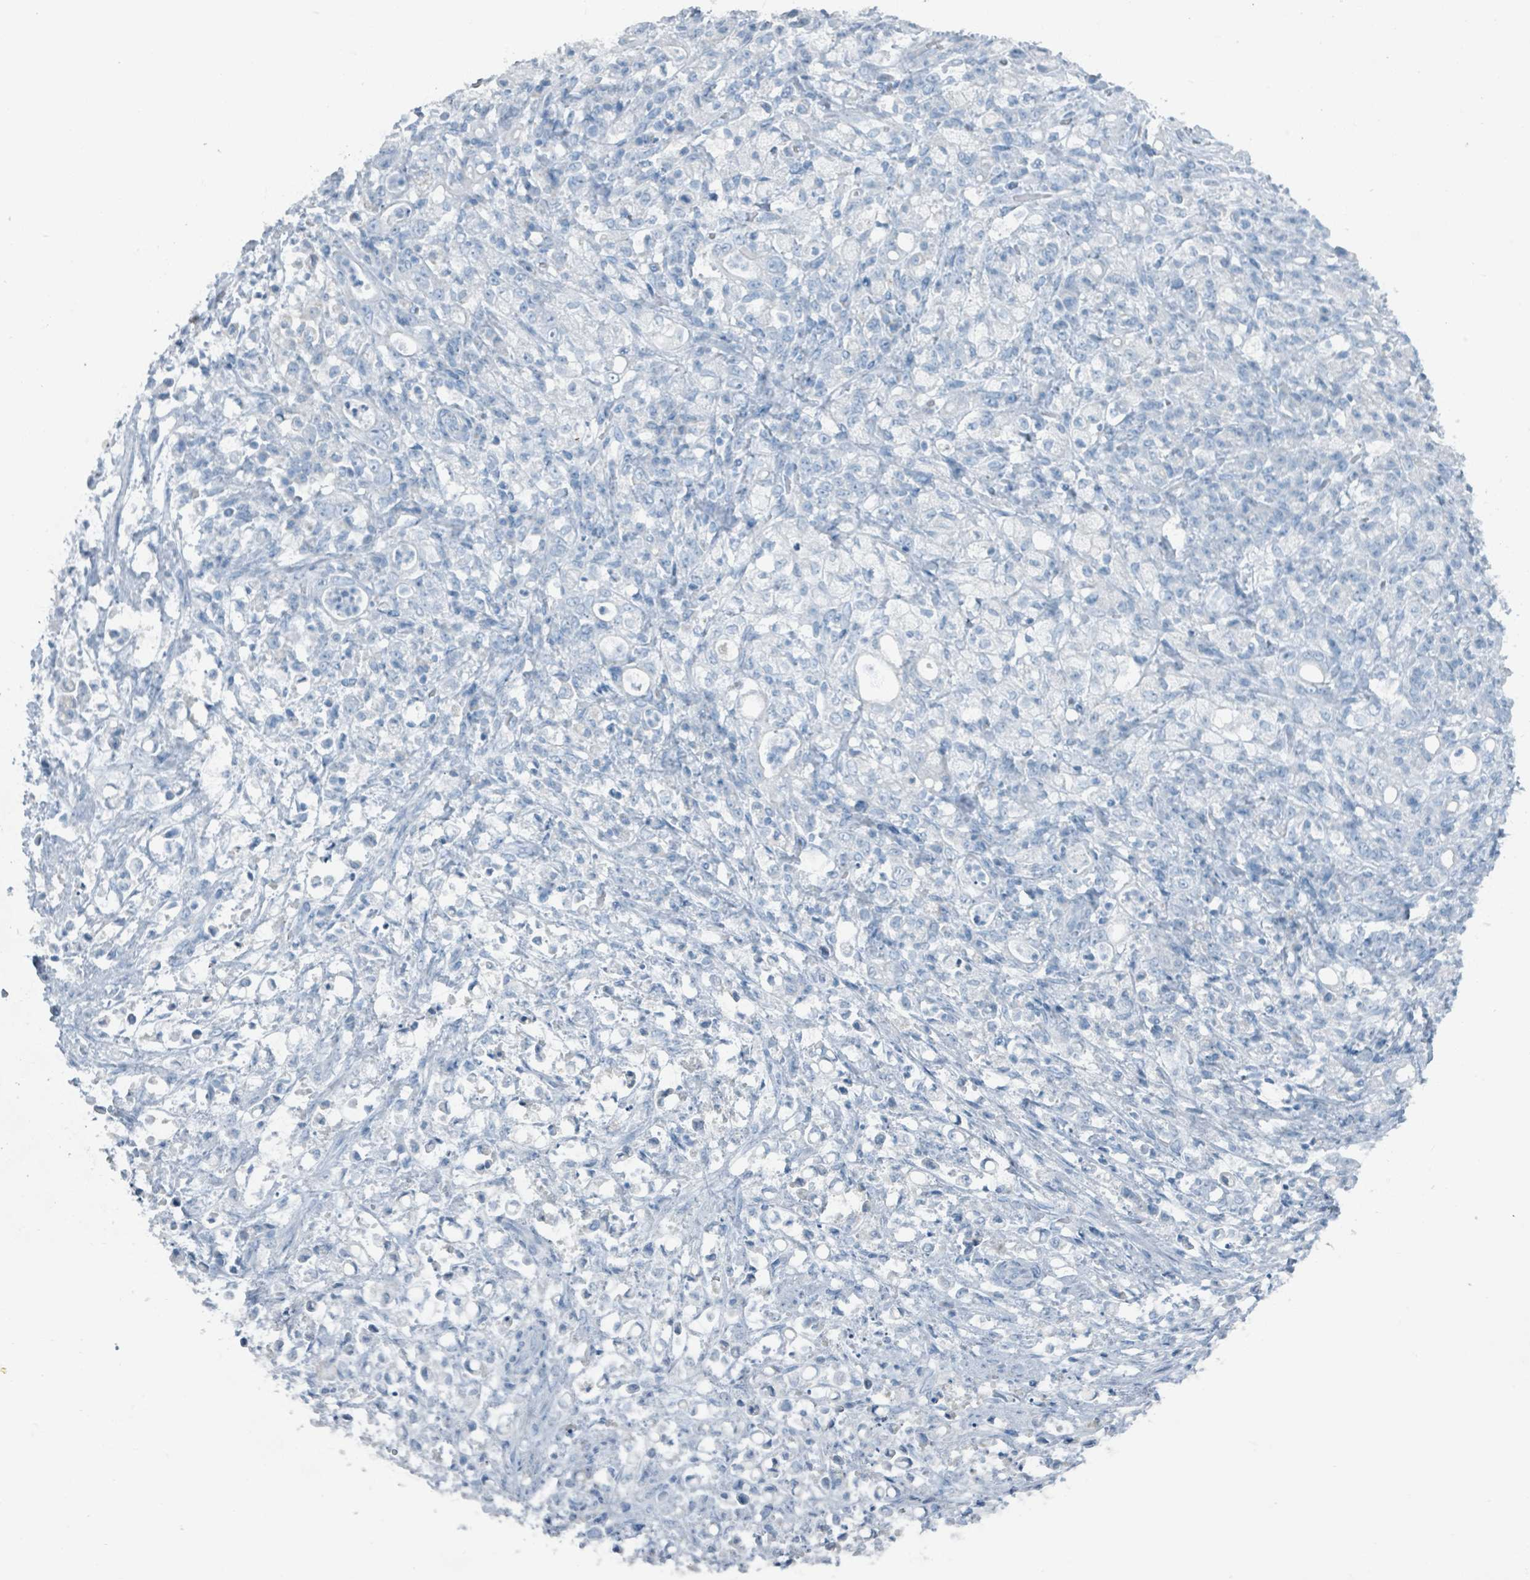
{"staining": {"intensity": "negative", "quantity": "none", "location": "none"}, "tissue": "stomach cancer", "cell_type": "Tumor cells", "image_type": "cancer", "snomed": [{"axis": "morphology", "description": "Adenocarcinoma, NOS"}, {"axis": "topography", "description": "Stomach"}], "caption": "Immunohistochemical staining of human stomach adenocarcinoma reveals no significant positivity in tumor cells.", "gene": "GAMT", "patient": {"sex": "female", "age": 60}}